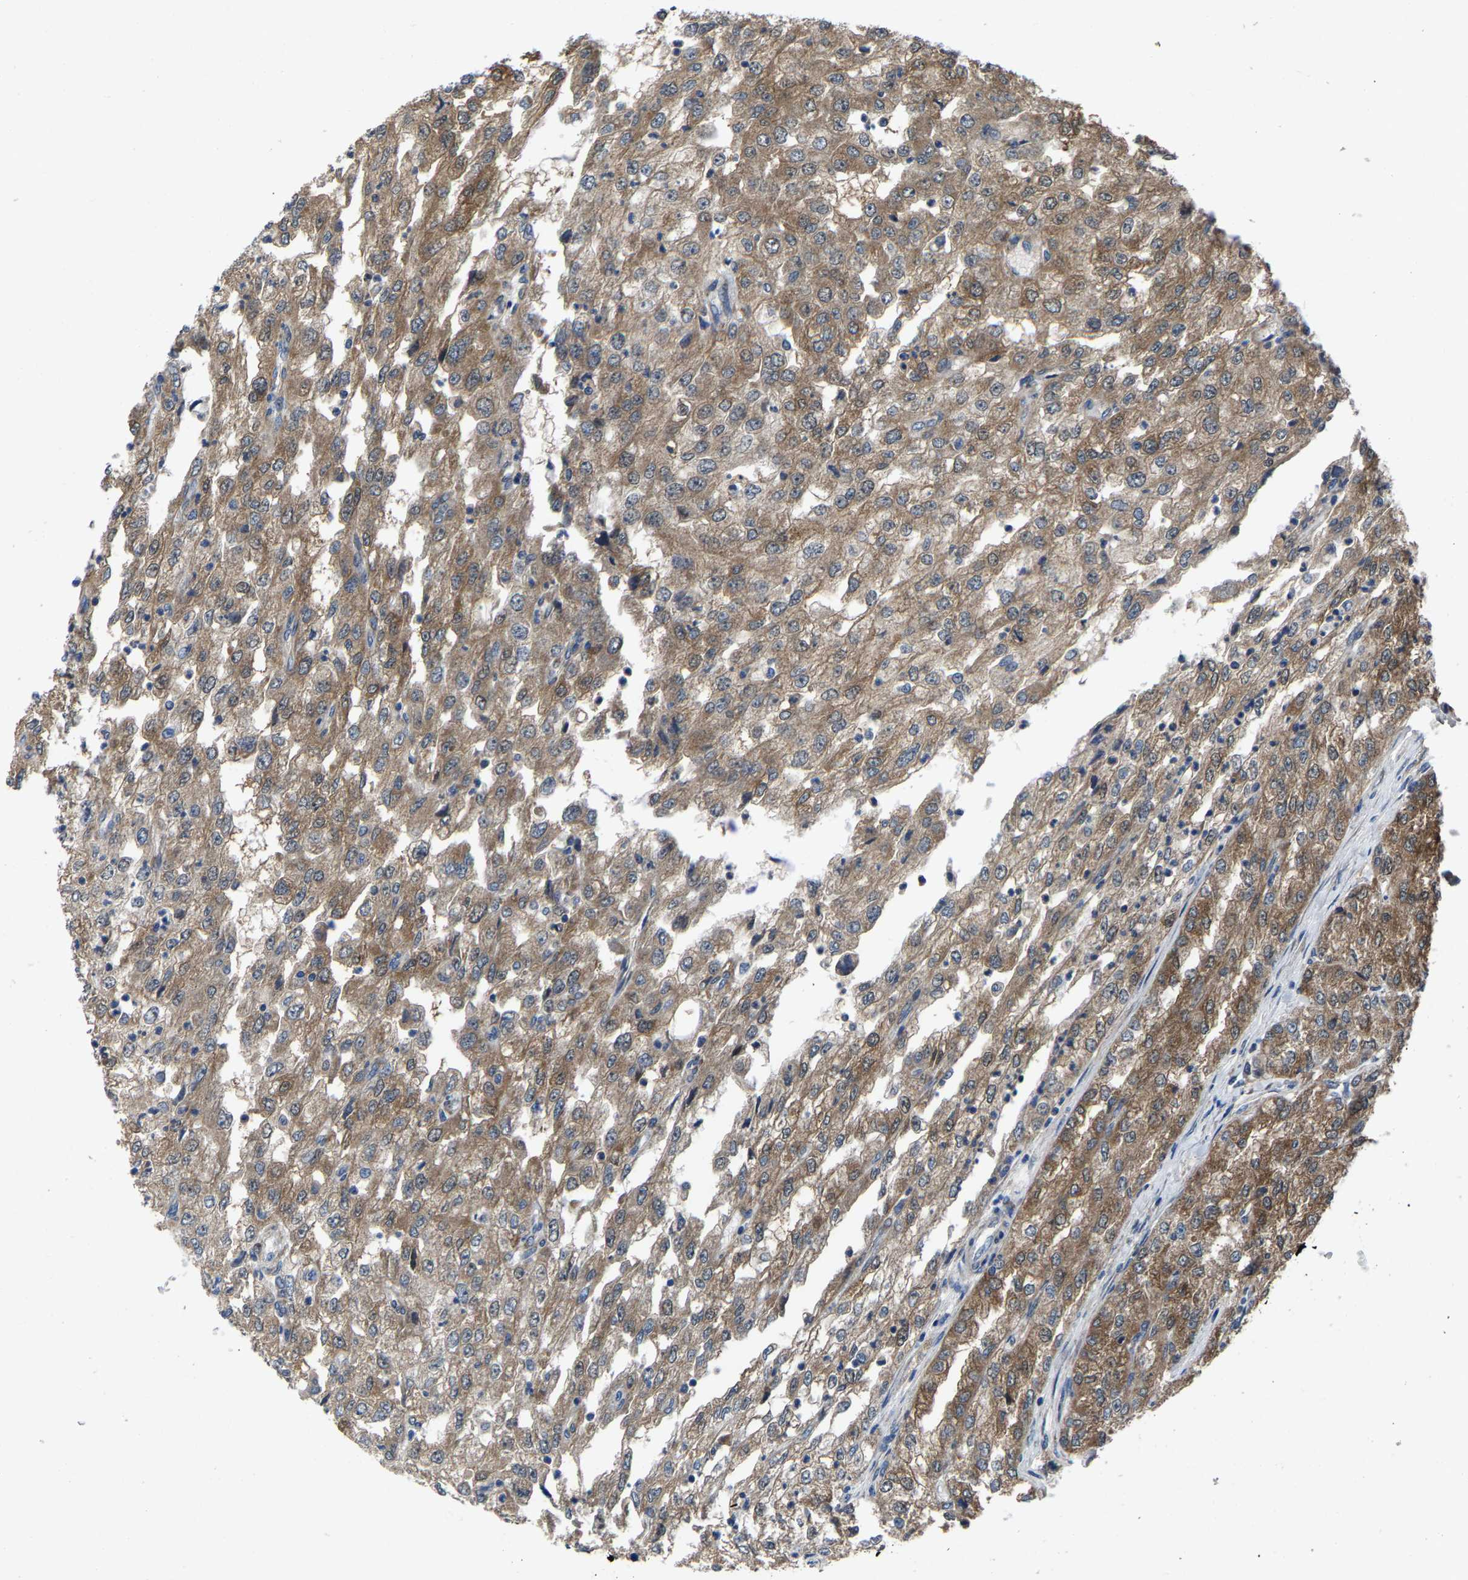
{"staining": {"intensity": "moderate", "quantity": ">75%", "location": "cytoplasmic/membranous"}, "tissue": "renal cancer", "cell_type": "Tumor cells", "image_type": "cancer", "snomed": [{"axis": "morphology", "description": "Adenocarcinoma, NOS"}, {"axis": "topography", "description": "Kidney"}], "caption": "Adenocarcinoma (renal) was stained to show a protein in brown. There is medium levels of moderate cytoplasmic/membranous staining in about >75% of tumor cells.", "gene": "PDP1", "patient": {"sex": "female", "age": 54}}